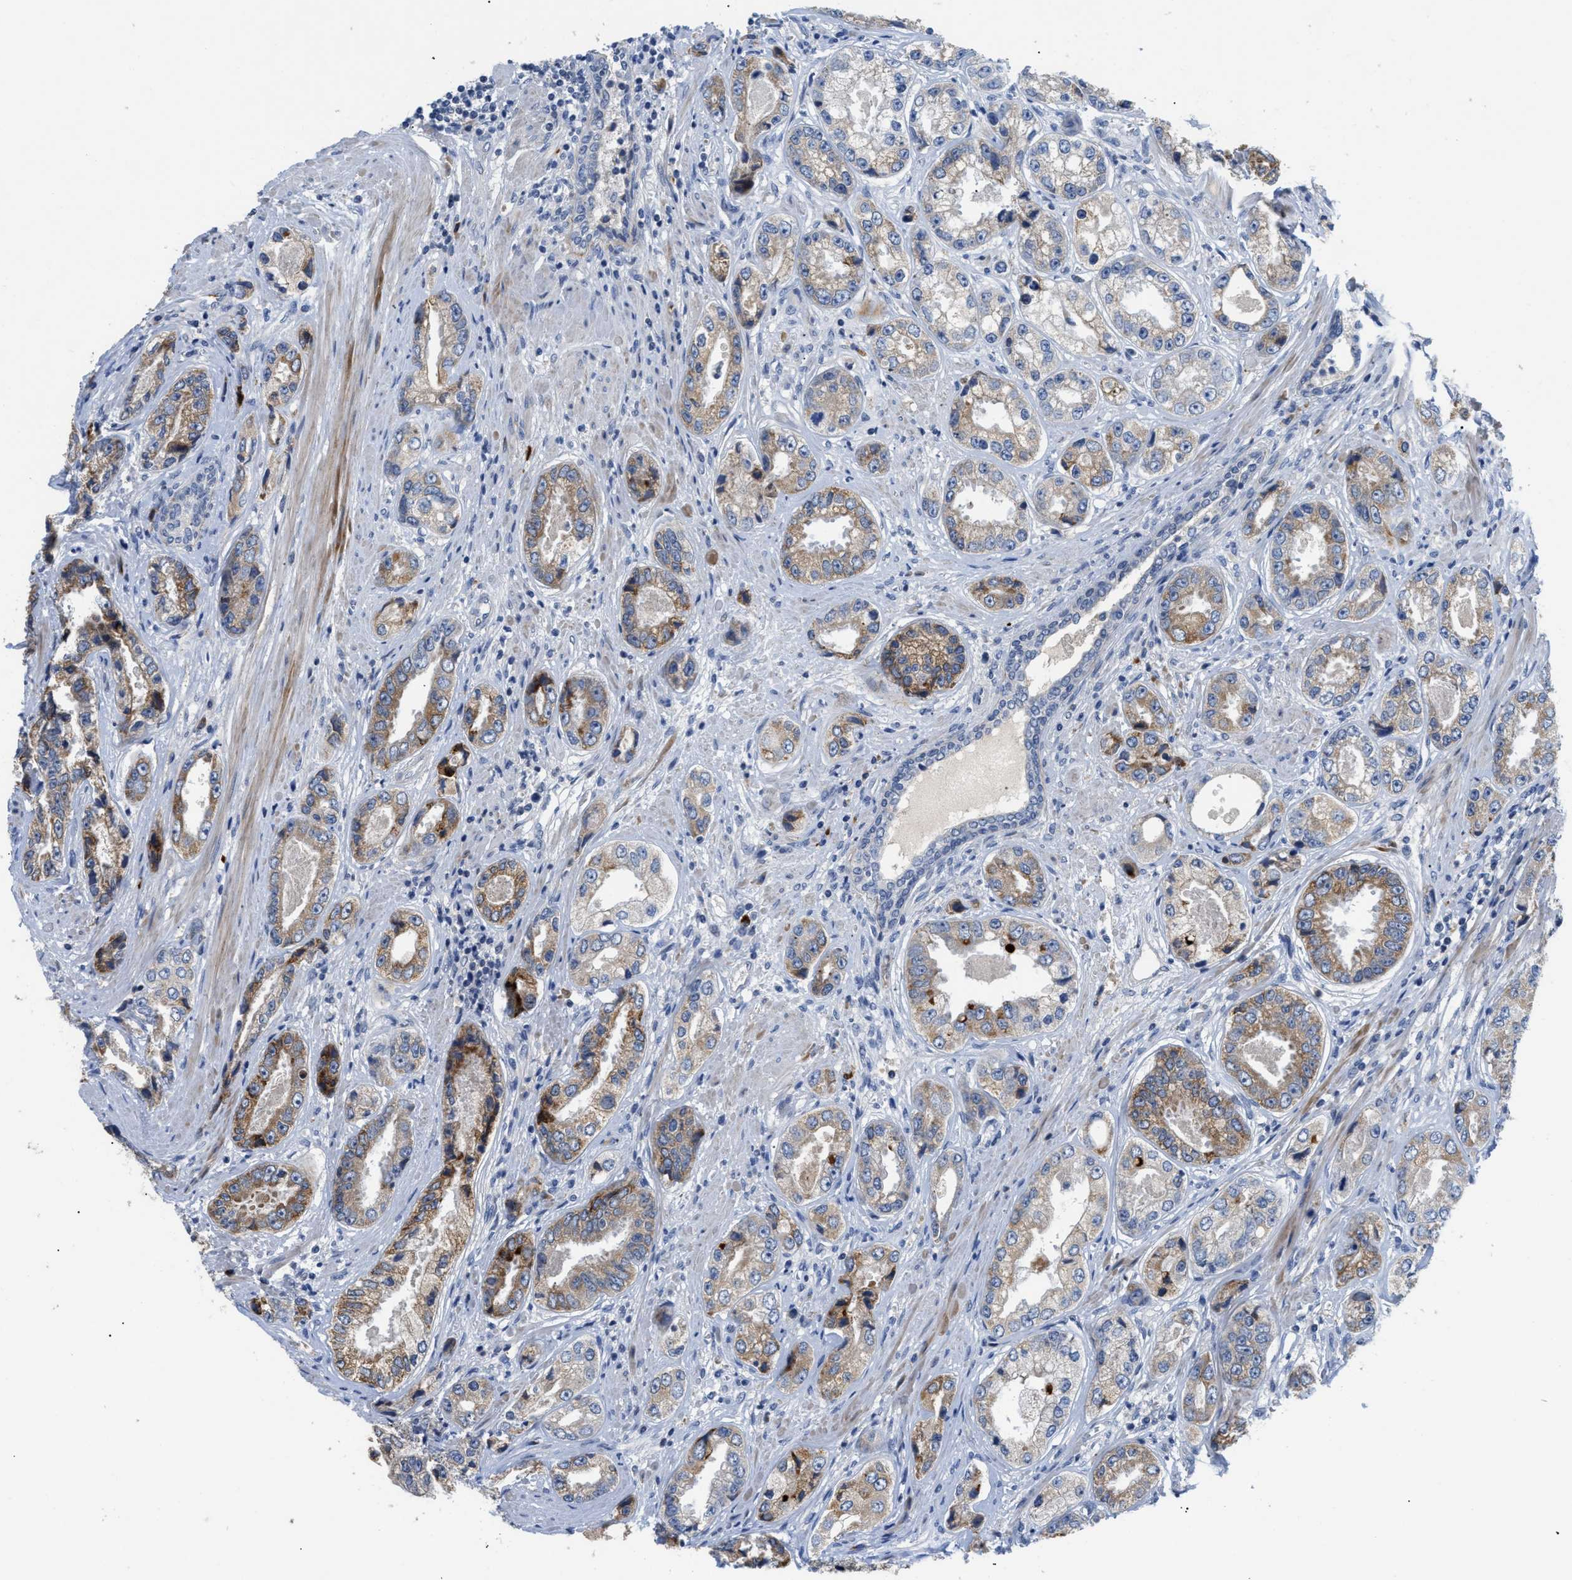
{"staining": {"intensity": "strong", "quantity": "25%-75%", "location": "cytoplasmic/membranous"}, "tissue": "prostate cancer", "cell_type": "Tumor cells", "image_type": "cancer", "snomed": [{"axis": "morphology", "description": "Adenocarcinoma, High grade"}, {"axis": "topography", "description": "Prostate"}], "caption": "Brown immunohistochemical staining in high-grade adenocarcinoma (prostate) demonstrates strong cytoplasmic/membranous staining in about 25%-75% of tumor cells. The staining is performed using DAB brown chromogen to label protein expression. The nuclei are counter-stained blue using hematoxylin.", "gene": "OR9K2", "patient": {"sex": "male", "age": 61}}